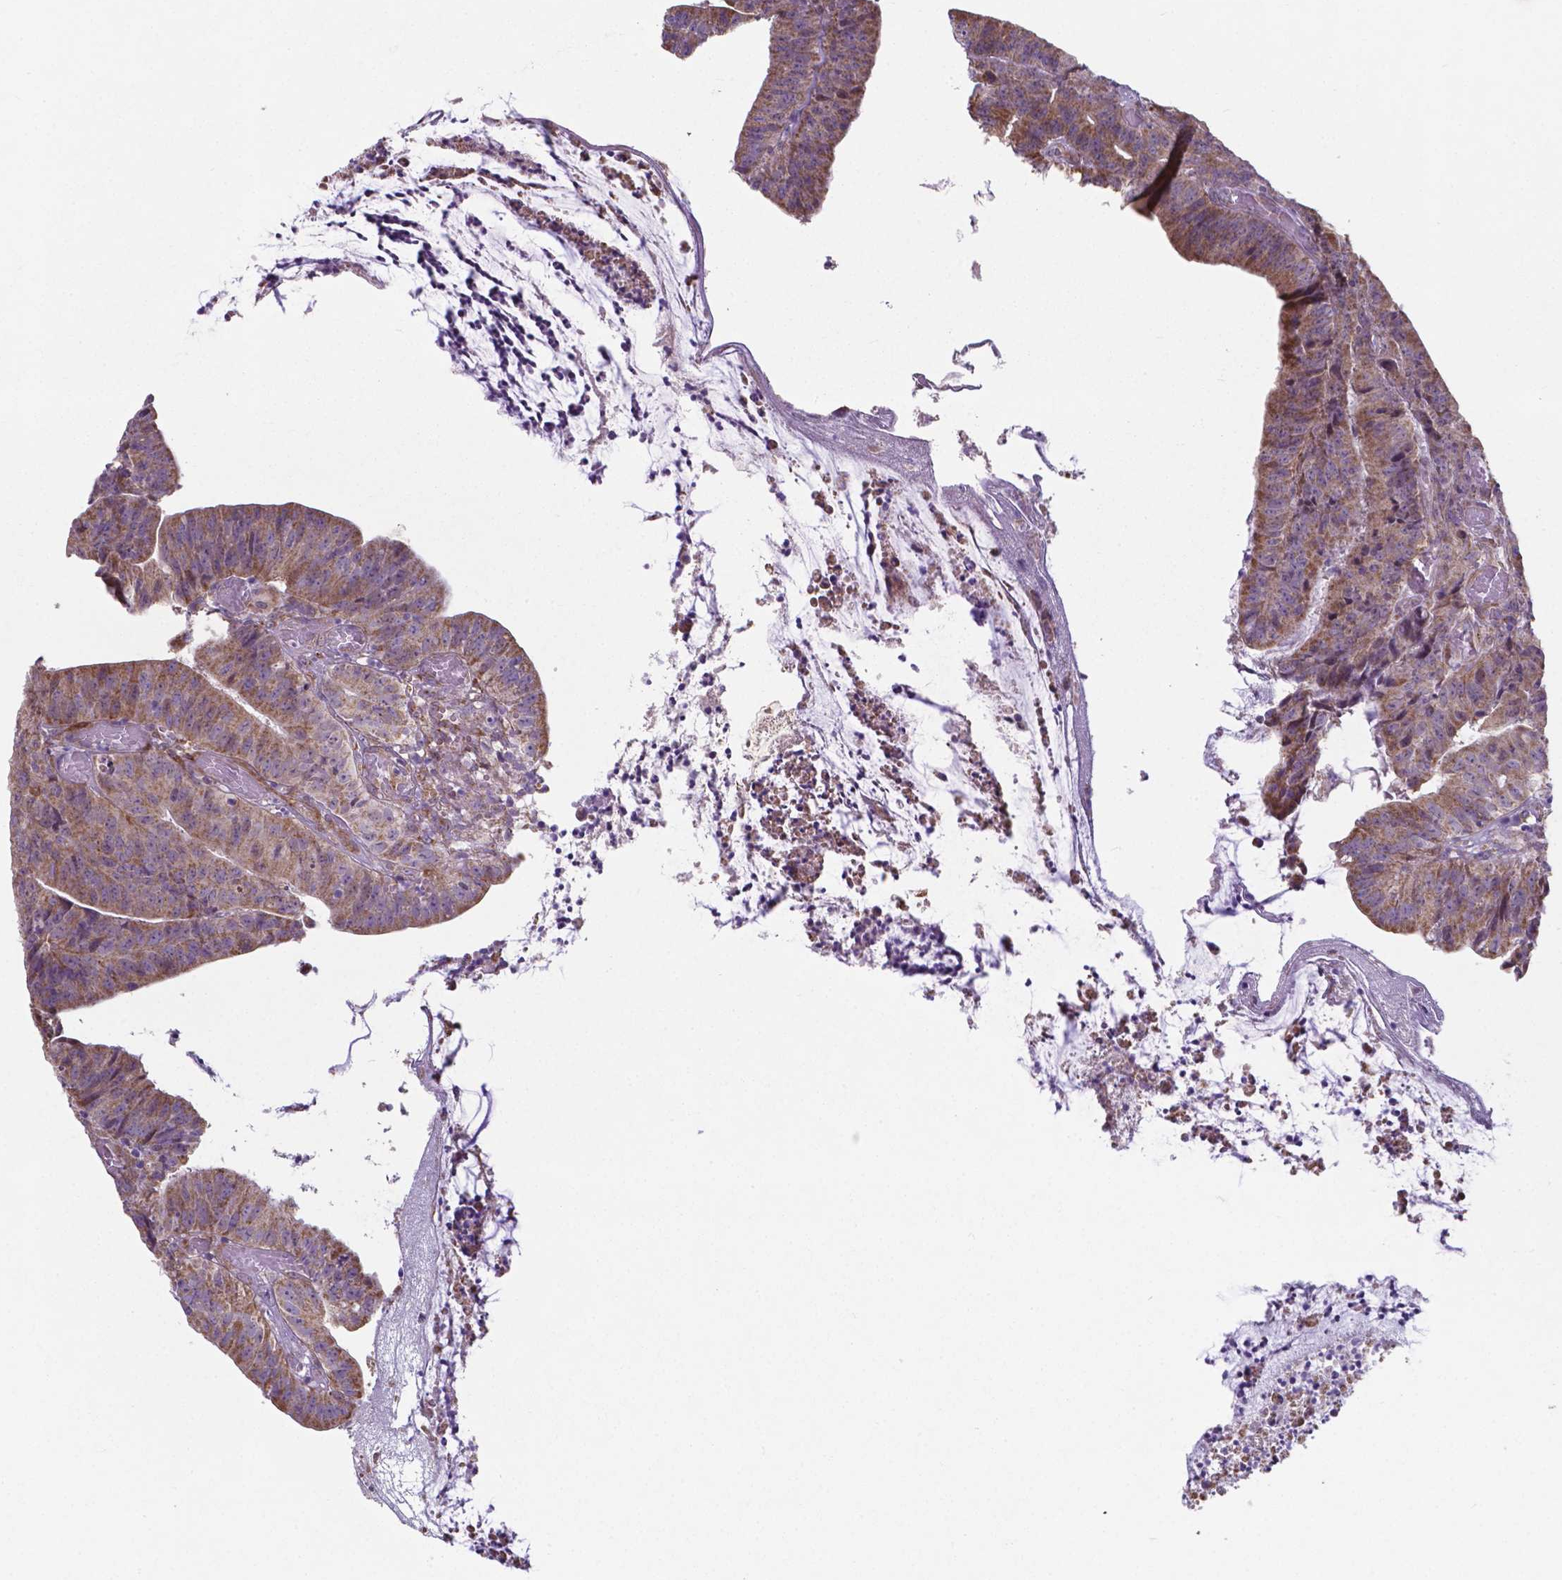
{"staining": {"intensity": "moderate", "quantity": ">75%", "location": "cytoplasmic/membranous"}, "tissue": "colorectal cancer", "cell_type": "Tumor cells", "image_type": "cancer", "snomed": [{"axis": "morphology", "description": "Adenocarcinoma, NOS"}, {"axis": "topography", "description": "Colon"}], "caption": "A histopathology image of adenocarcinoma (colorectal) stained for a protein shows moderate cytoplasmic/membranous brown staining in tumor cells.", "gene": "FAM114A1", "patient": {"sex": "female", "age": 78}}